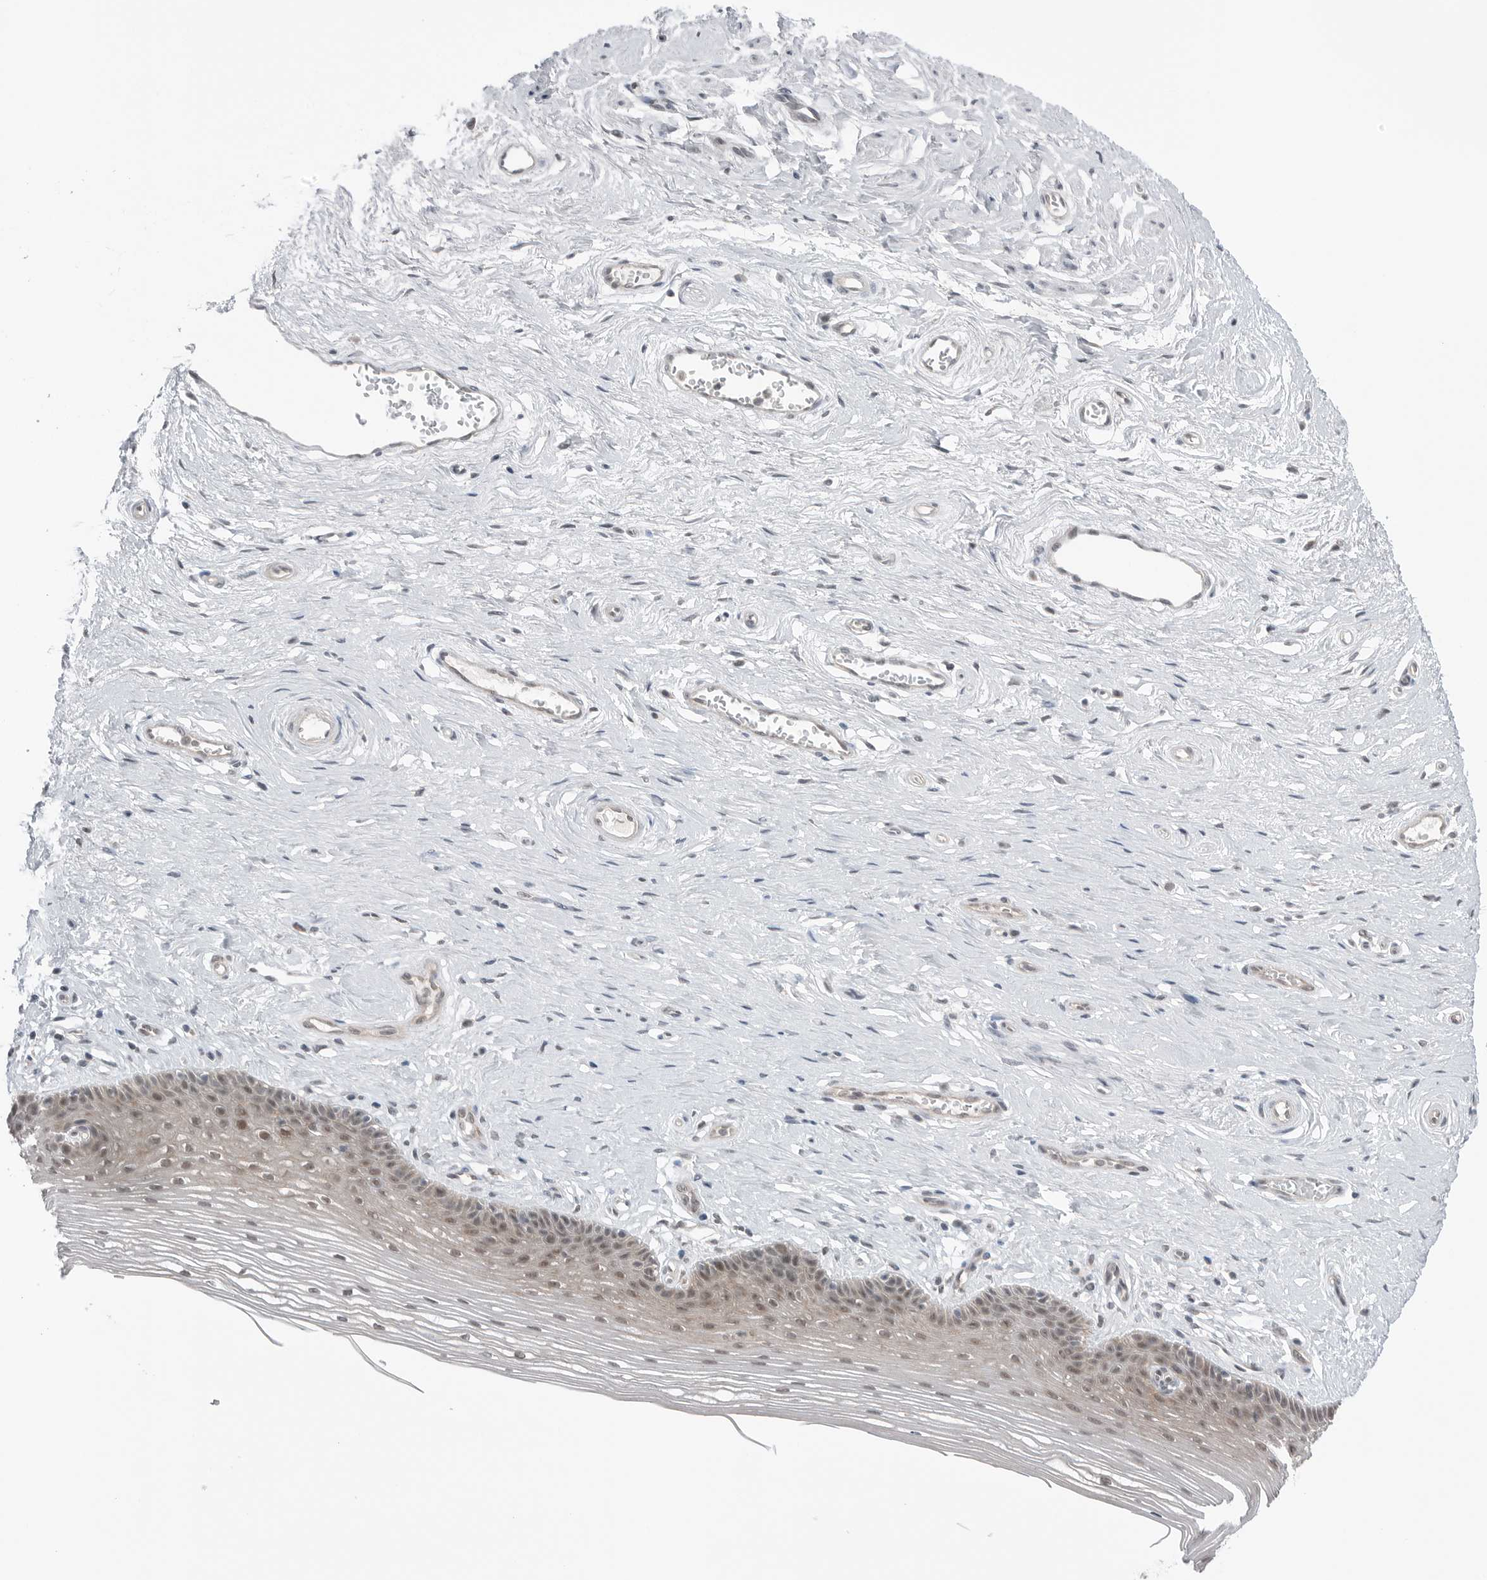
{"staining": {"intensity": "weak", "quantity": "<25%", "location": "cytoplasmic/membranous,nuclear"}, "tissue": "vagina", "cell_type": "Squamous epithelial cells", "image_type": "normal", "snomed": [{"axis": "morphology", "description": "Normal tissue, NOS"}, {"axis": "topography", "description": "Vagina"}], "caption": "IHC of normal human vagina shows no expression in squamous epithelial cells.", "gene": "NTAQ1", "patient": {"sex": "female", "age": 46}}